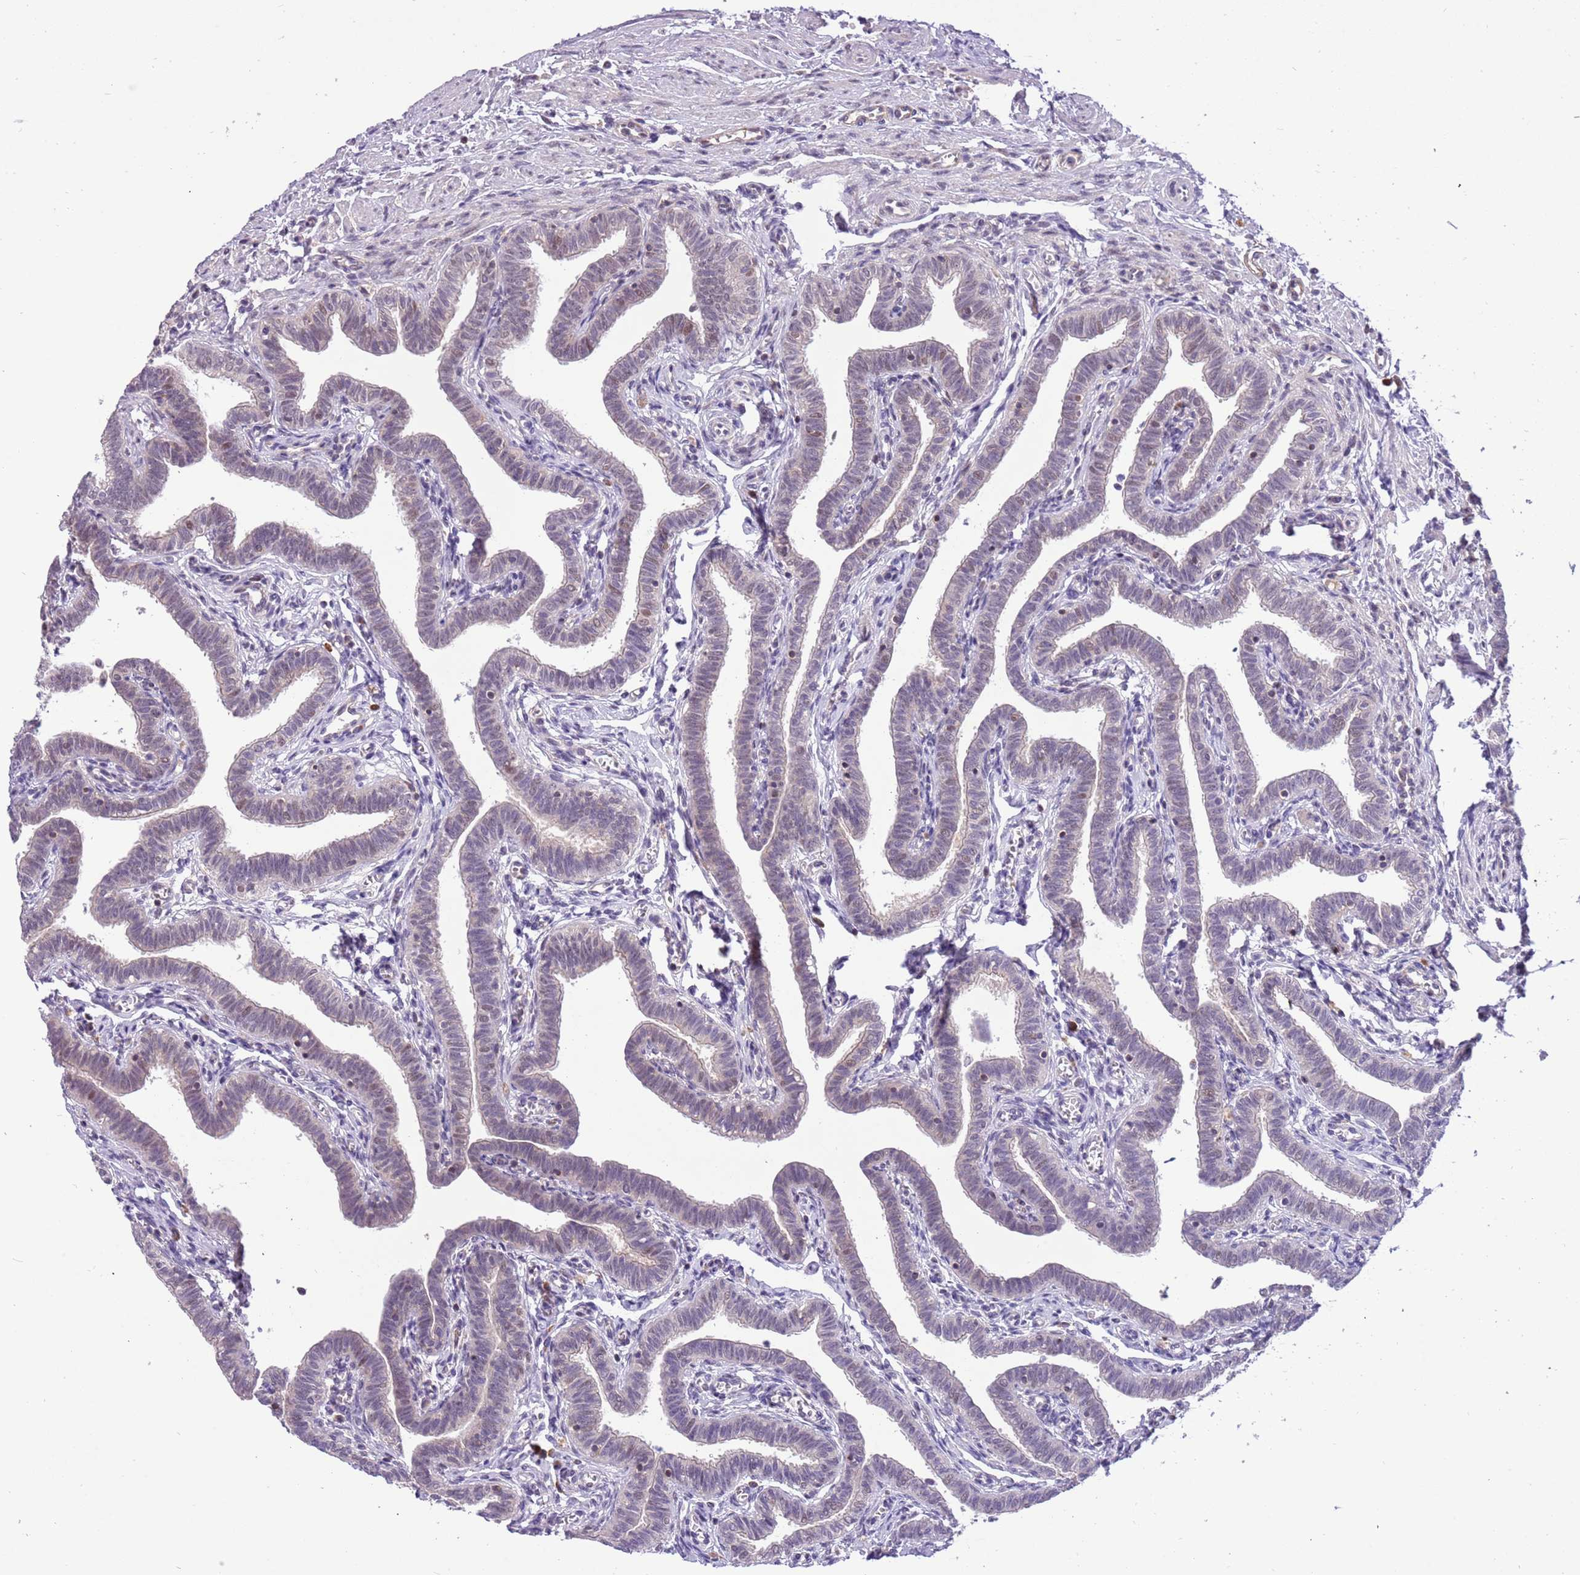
{"staining": {"intensity": "weak", "quantity": "<25%", "location": "nuclear"}, "tissue": "fallopian tube", "cell_type": "Glandular cells", "image_type": "normal", "snomed": [{"axis": "morphology", "description": "Normal tissue, NOS"}, {"axis": "topography", "description": "Fallopian tube"}], "caption": "Micrograph shows no protein expression in glandular cells of unremarkable fallopian tube.", "gene": "MAGEF1", "patient": {"sex": "female", "age": 36}}